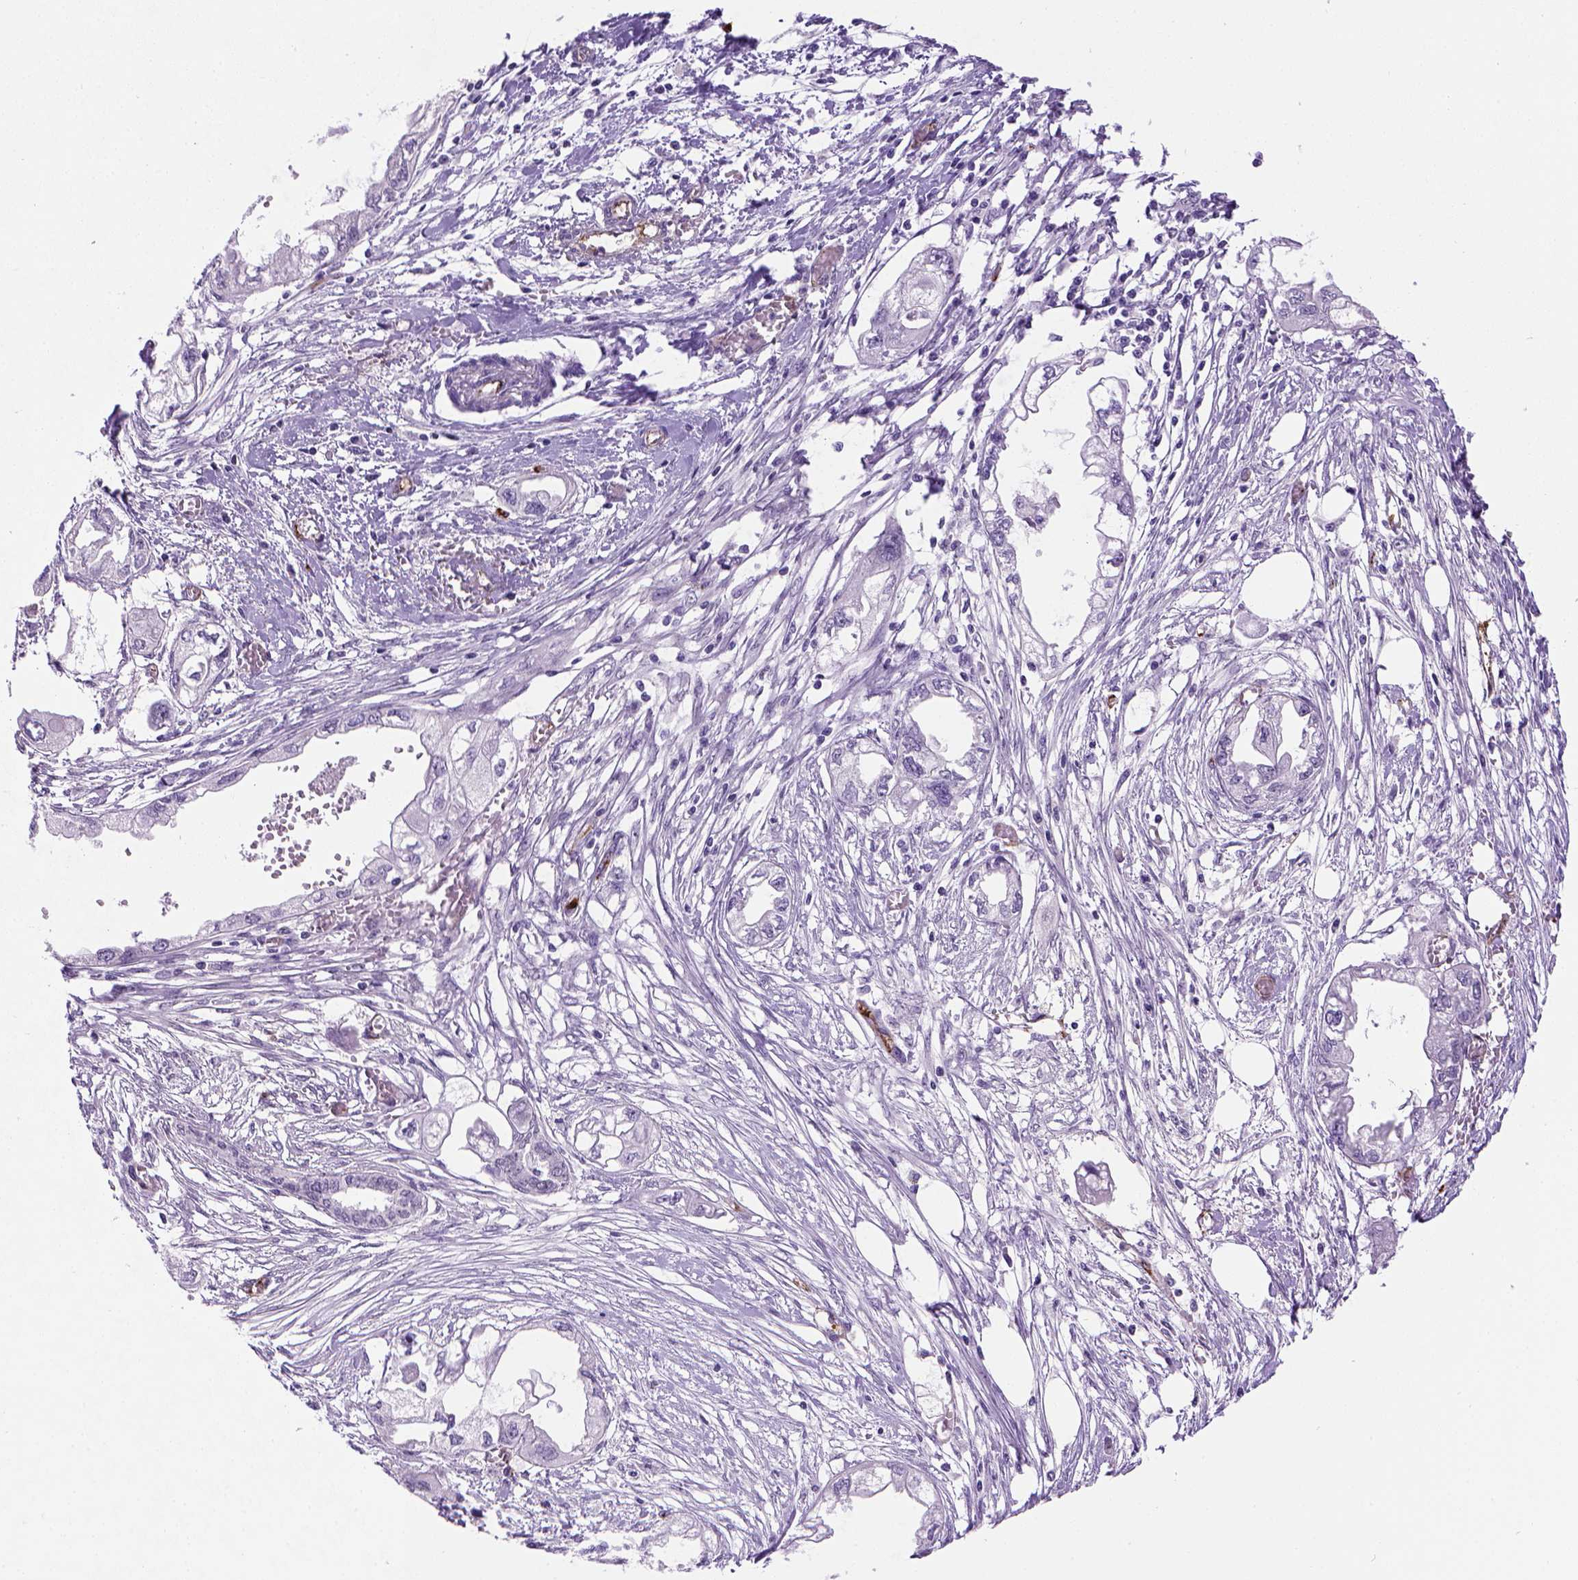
{"staining": {"intensity": "negative", "quantity": "none", "location": "none"}, "tissue": "endometrial cancer", "cell_type": "Tumor cells", "image_type": "cancer", "snomed": [{"axis": "morphology", "description": "Adenocarcinoma, NOS"}, {"axis": "morphology", "description": "Adenocarcinoma, metastatic, NOS"}, {"axis": "topography", "description": "Adipose tissue"}, {"axis": "topography", "description": "Endometrium"}], "caption": "Immunohistochemical staining of human endometrial cancer (metastatic adenocarcinoma) exhibits no significant expression in tumor cells.", "gene": "VWF", "patient": {"sex": "female", "age": 67}}